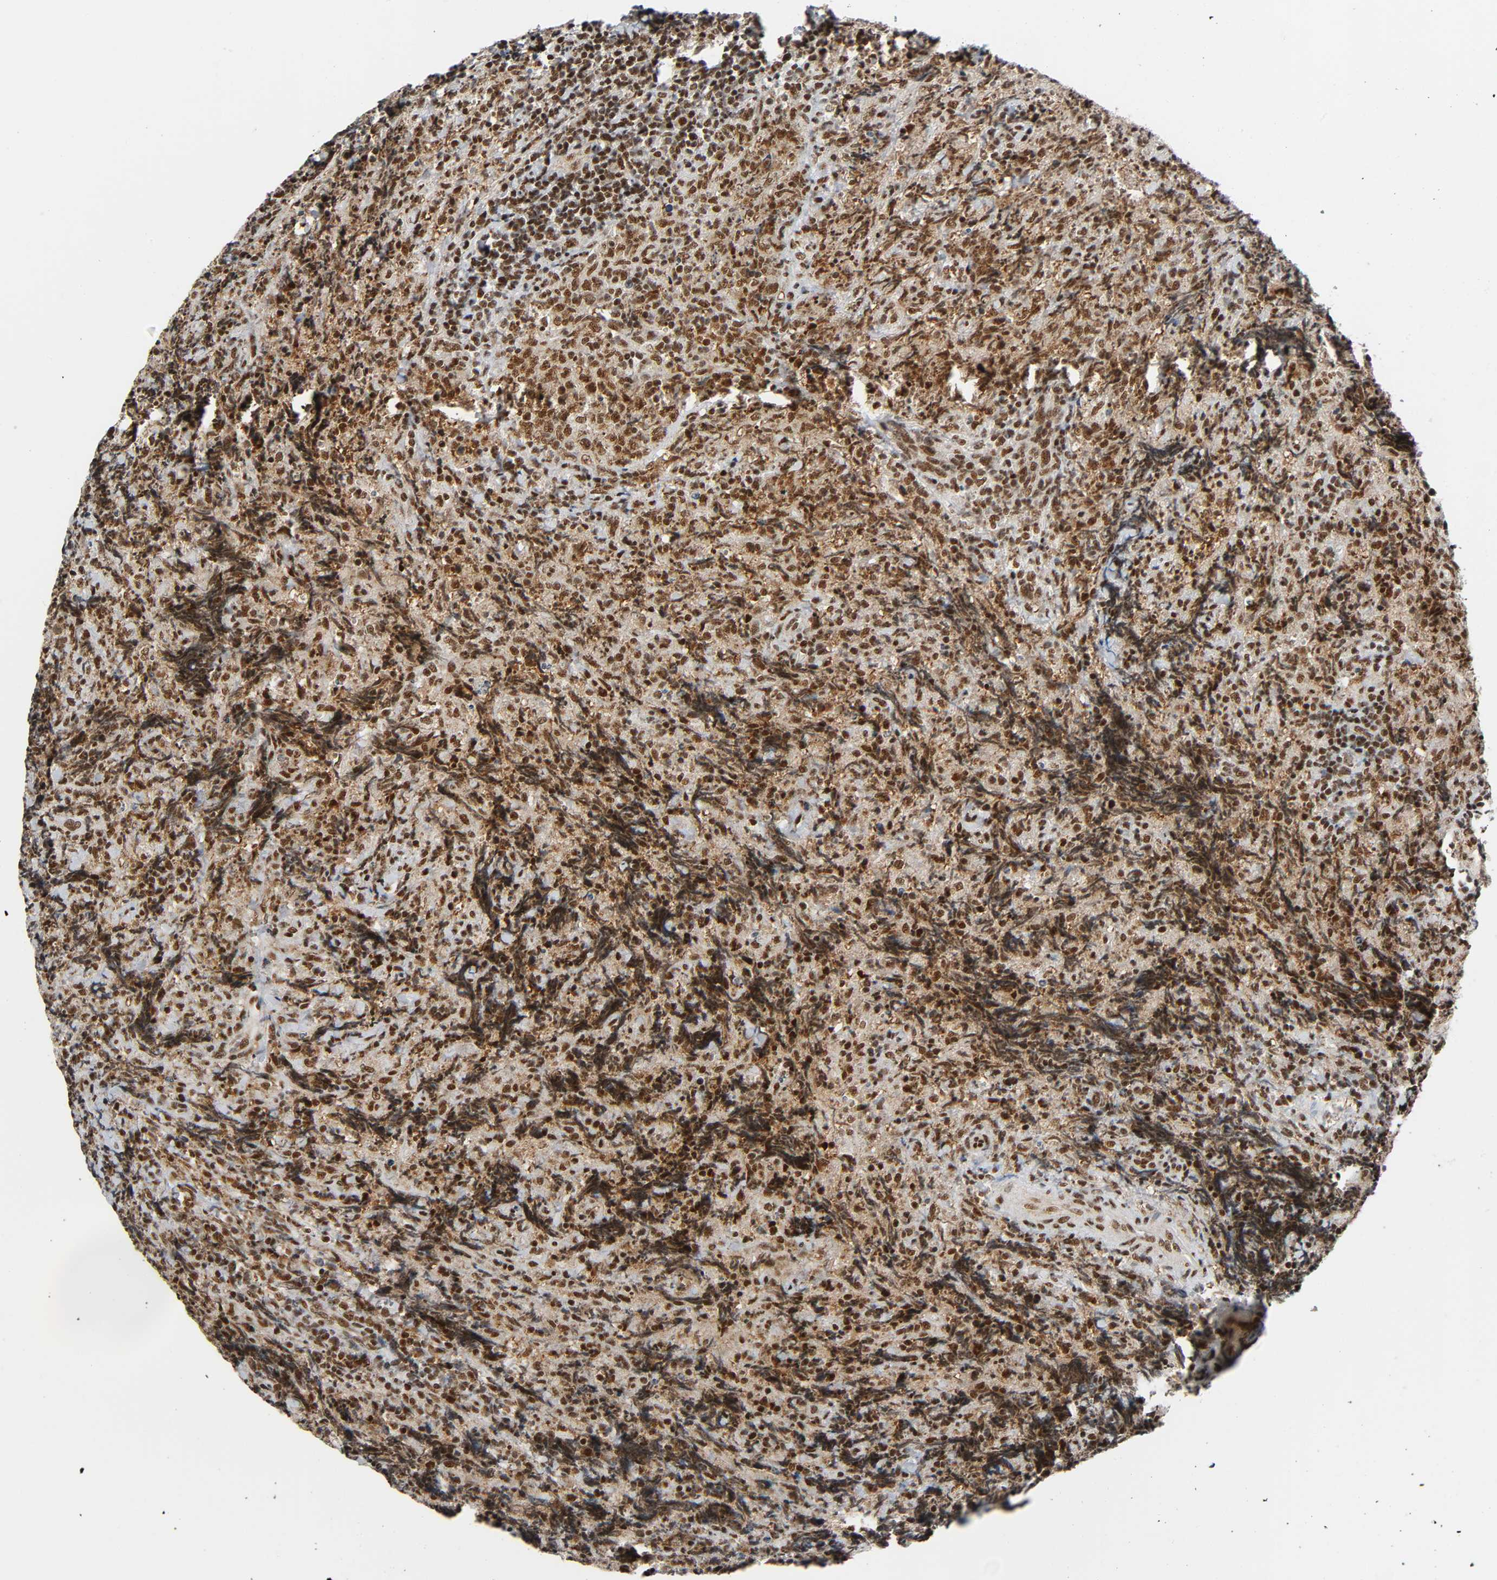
{"staining": {"intensity": "strong", "quantity": ">75%", "location": "nuclear"}, "tissue": "lymphoma", "cell_type": "Tumor cells", "image_type": "cancer", "snomed": [{"axis": "morphology", "description": "Malignant lymphoma, non-Hodgkin's type, High grade"}, {"axis": "topography", "description": "Tonsil"}], "caption": "This image reveals immunohistochemistry (IHC) staining of malignant lymphoma, non-Hodgkin's type (high-grade), with high strong nuclear staining in about >75% of tumor cells.", "gene": "CDK9", "patient": {"sex": "female", "age": 36}}